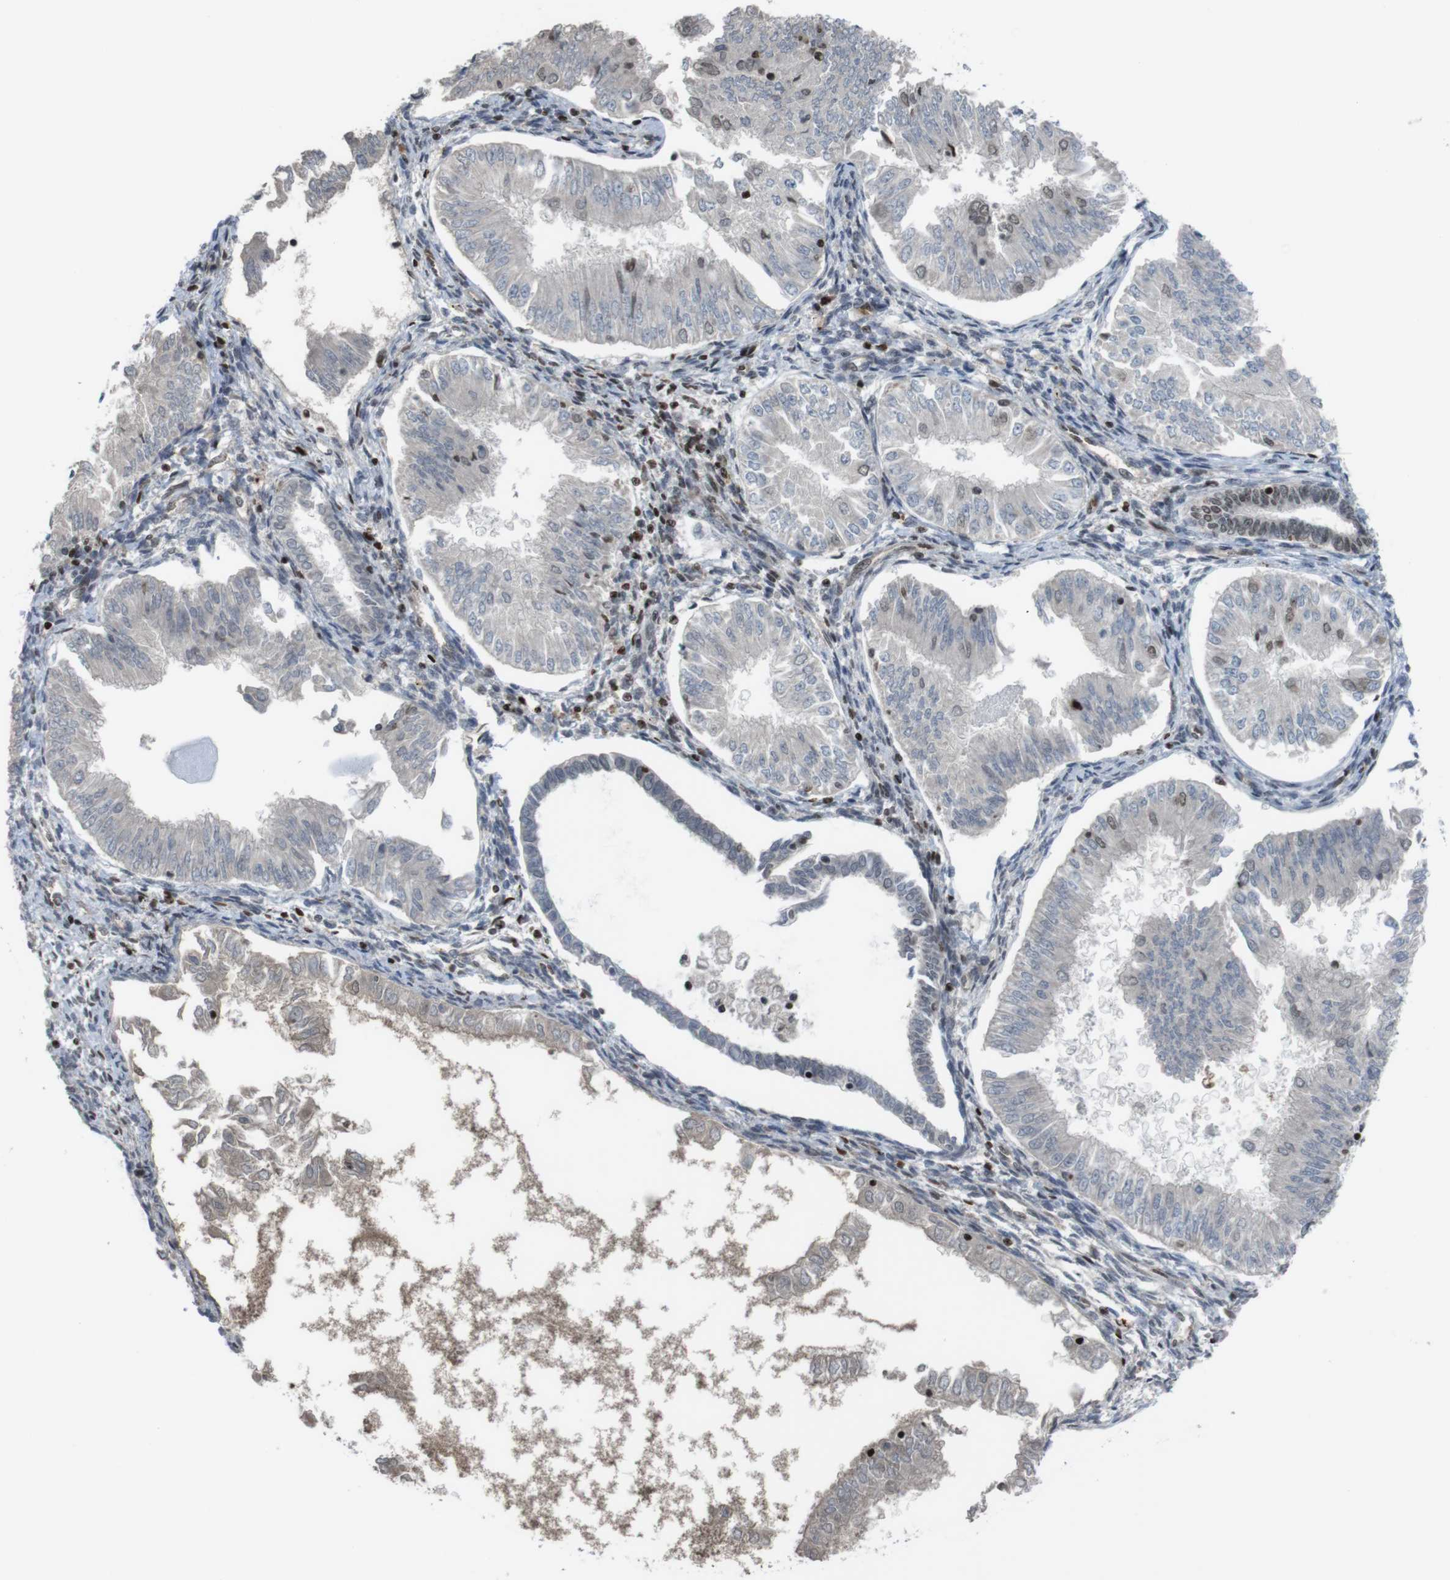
{"staining": {"intensity": "negative", "quantity": "none", "location": "none"}, "tissue": "endometrial cancer", "cell_type": "Tumor cells", "image_type": "cancer", "snomed": [{"axis": "morphology", "description": "Adenocarcinoma, NOS"}, {"axis": "topography", "description": "Endometrium"}], "caption": "Human endometrial cancer (adenocarcinoma) stained for a protein using IHC reveals no expression in tumor cells.", "gene": "SUB1", "patient": {"sex": "female", "age": 53}}